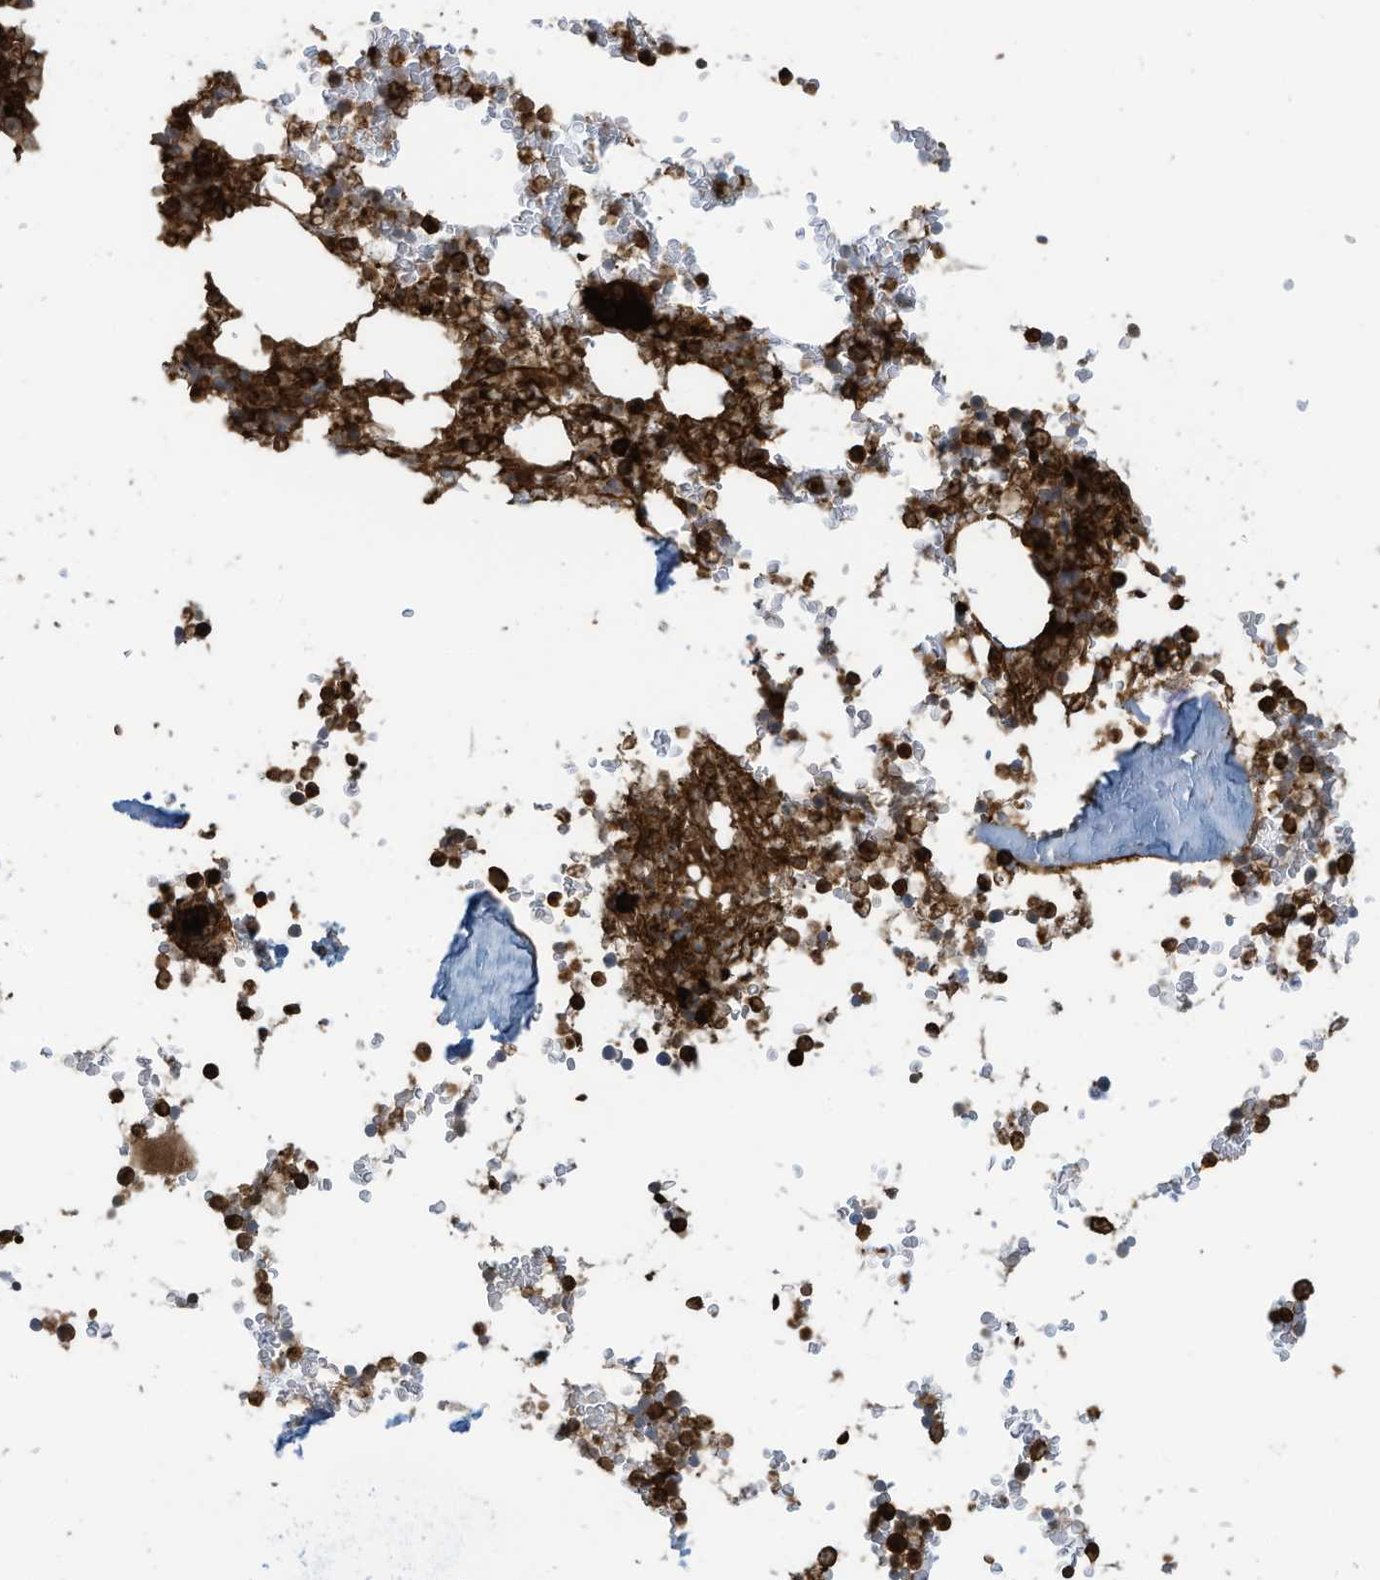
{"staining": {"intensity": "strong", "quantity": ">75%", "location": "cytoplasmic/membranous"}, "tissue": "bone marrow", "cell_type": "Hematopoietic cells", "image_type": "normal", "snomed": [{"axis": "morphology", "description": "Normal tissue, NOS"}, {"axis": "topography", "description": "Bone marrow"}], "caption": "Benign bone marrow reveals strong cytoplasmic/membranous positivity in approximately >75% of hematopoietic cells (brown staining indicates protein expression, while blue staining denotes nuclei)..", "gene": "SLC9A2", "patient": {"sex": "male", "age": 58}}